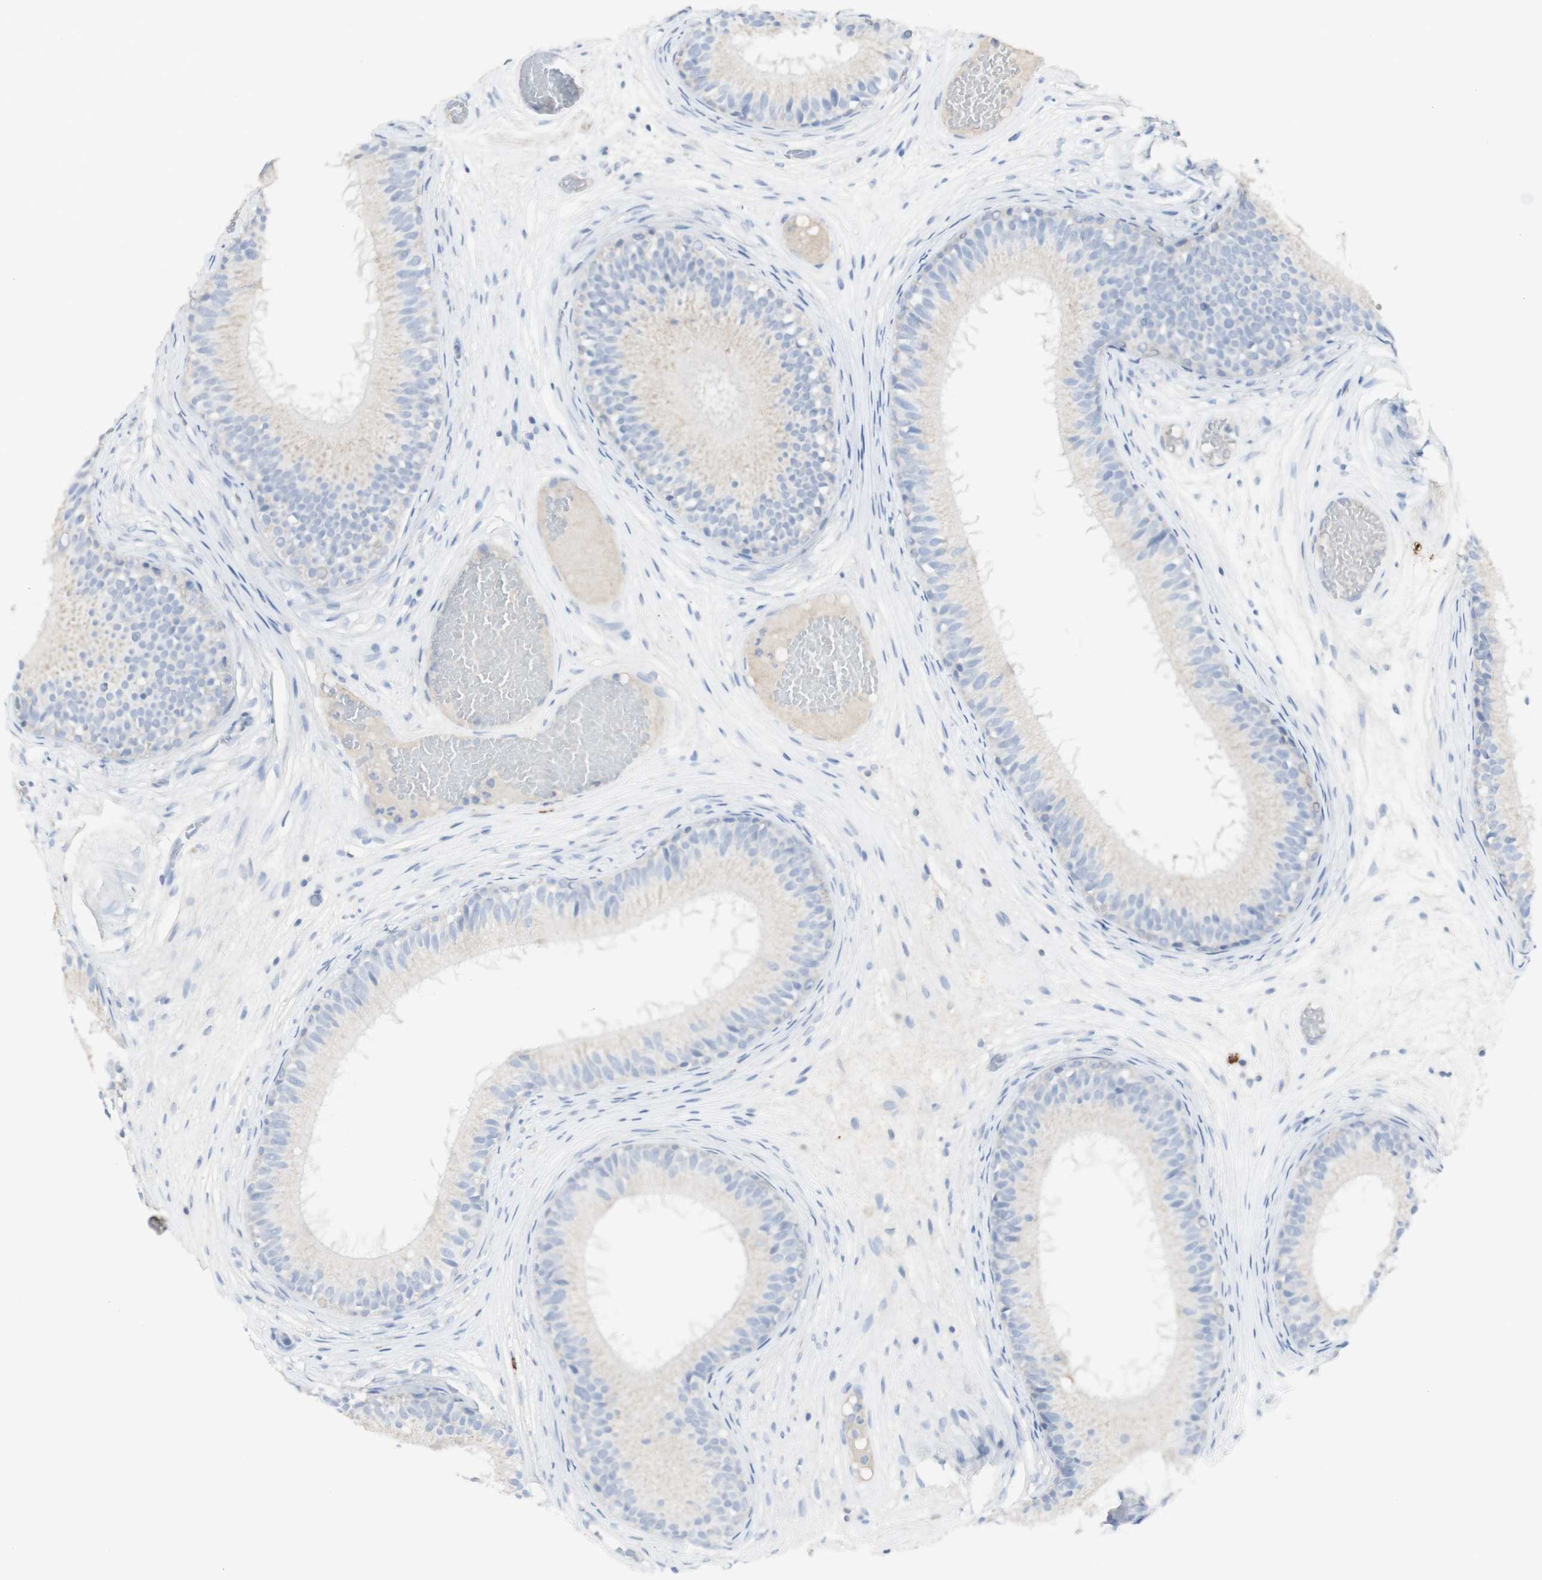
{"staining": {"intensity": "weak", "quantity": "<25%", "location": "cytoplasmic/membranous"}, "tissue": "epididymis", "cell_type": "Glandular cells", "image_type": "normal", "snomed": [{"axis": "morphology", "description": "Normal tissue, NOS"}, {"axis": "morphology", "description": "Atrophy, NOS"}, {"axis": "topography", "description": "Testis"}, {"axis": "topography", "description": "Epididymis"}], "caption": "Immunohistochemical staining of unremarkable epididymis reveals no significant staining in glandular cells. (Immunohistochemistry, brightfield microscopy, high magnification).", "gene": "CD207", "patient": {"sex": "male", "age": 18}}